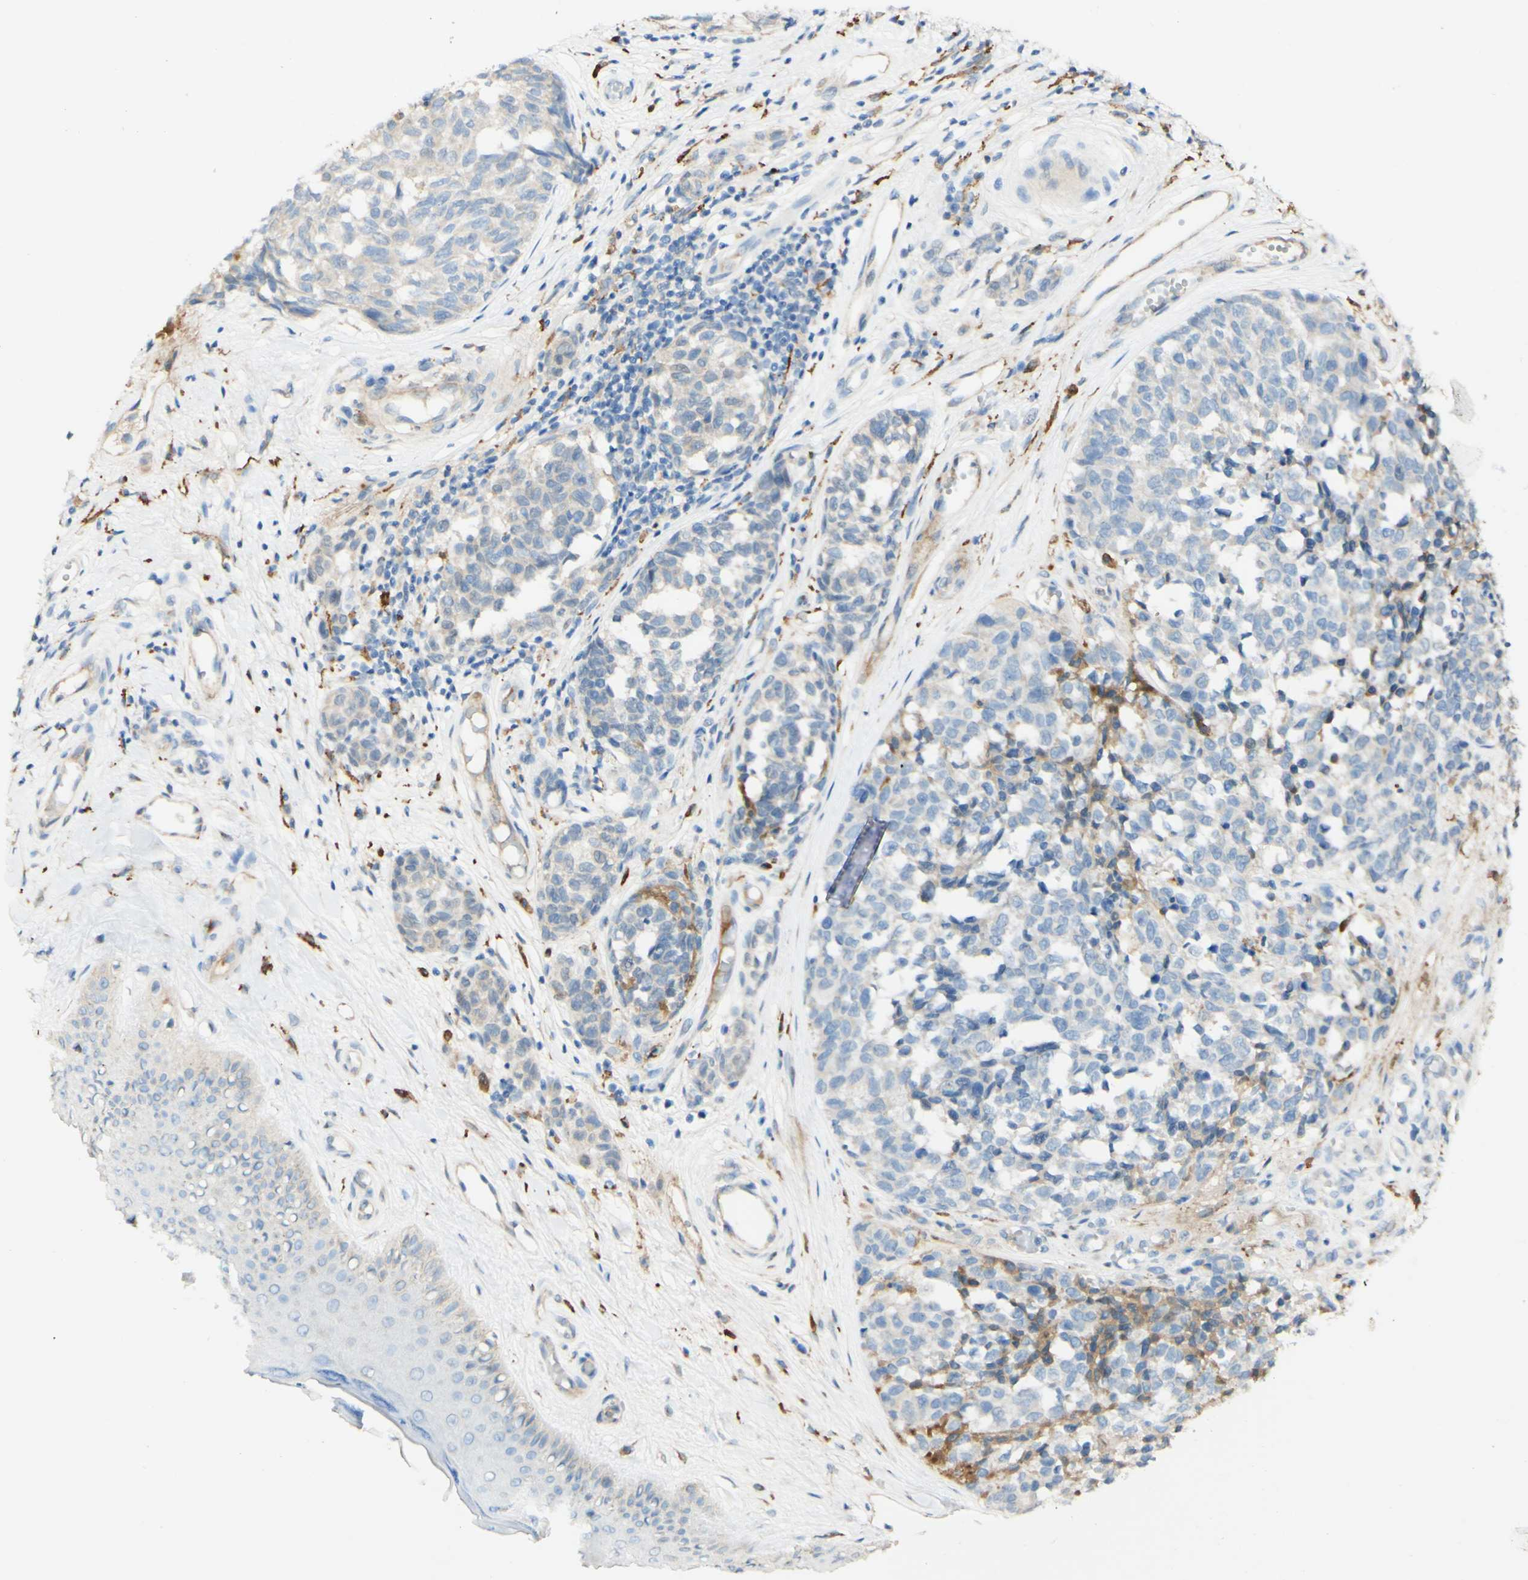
{"staining": {"intensity": "weak", "quantity": "<25%", "location": "cytoplasmic/membranous"}, "tissue": "melanoma", "cell_type": "Tumor cells", "image_type": "cancer", "snomed": [{"axis": "morphology", "description": "Malignant melanoma, NOS"}, {"axis": "topography", "description": "Skin"}], "caption": "Tumor cells show no significant protein staining in melanoma.", "gene": "FCGRT", "patient": {"sex": "female", "age": 64}}